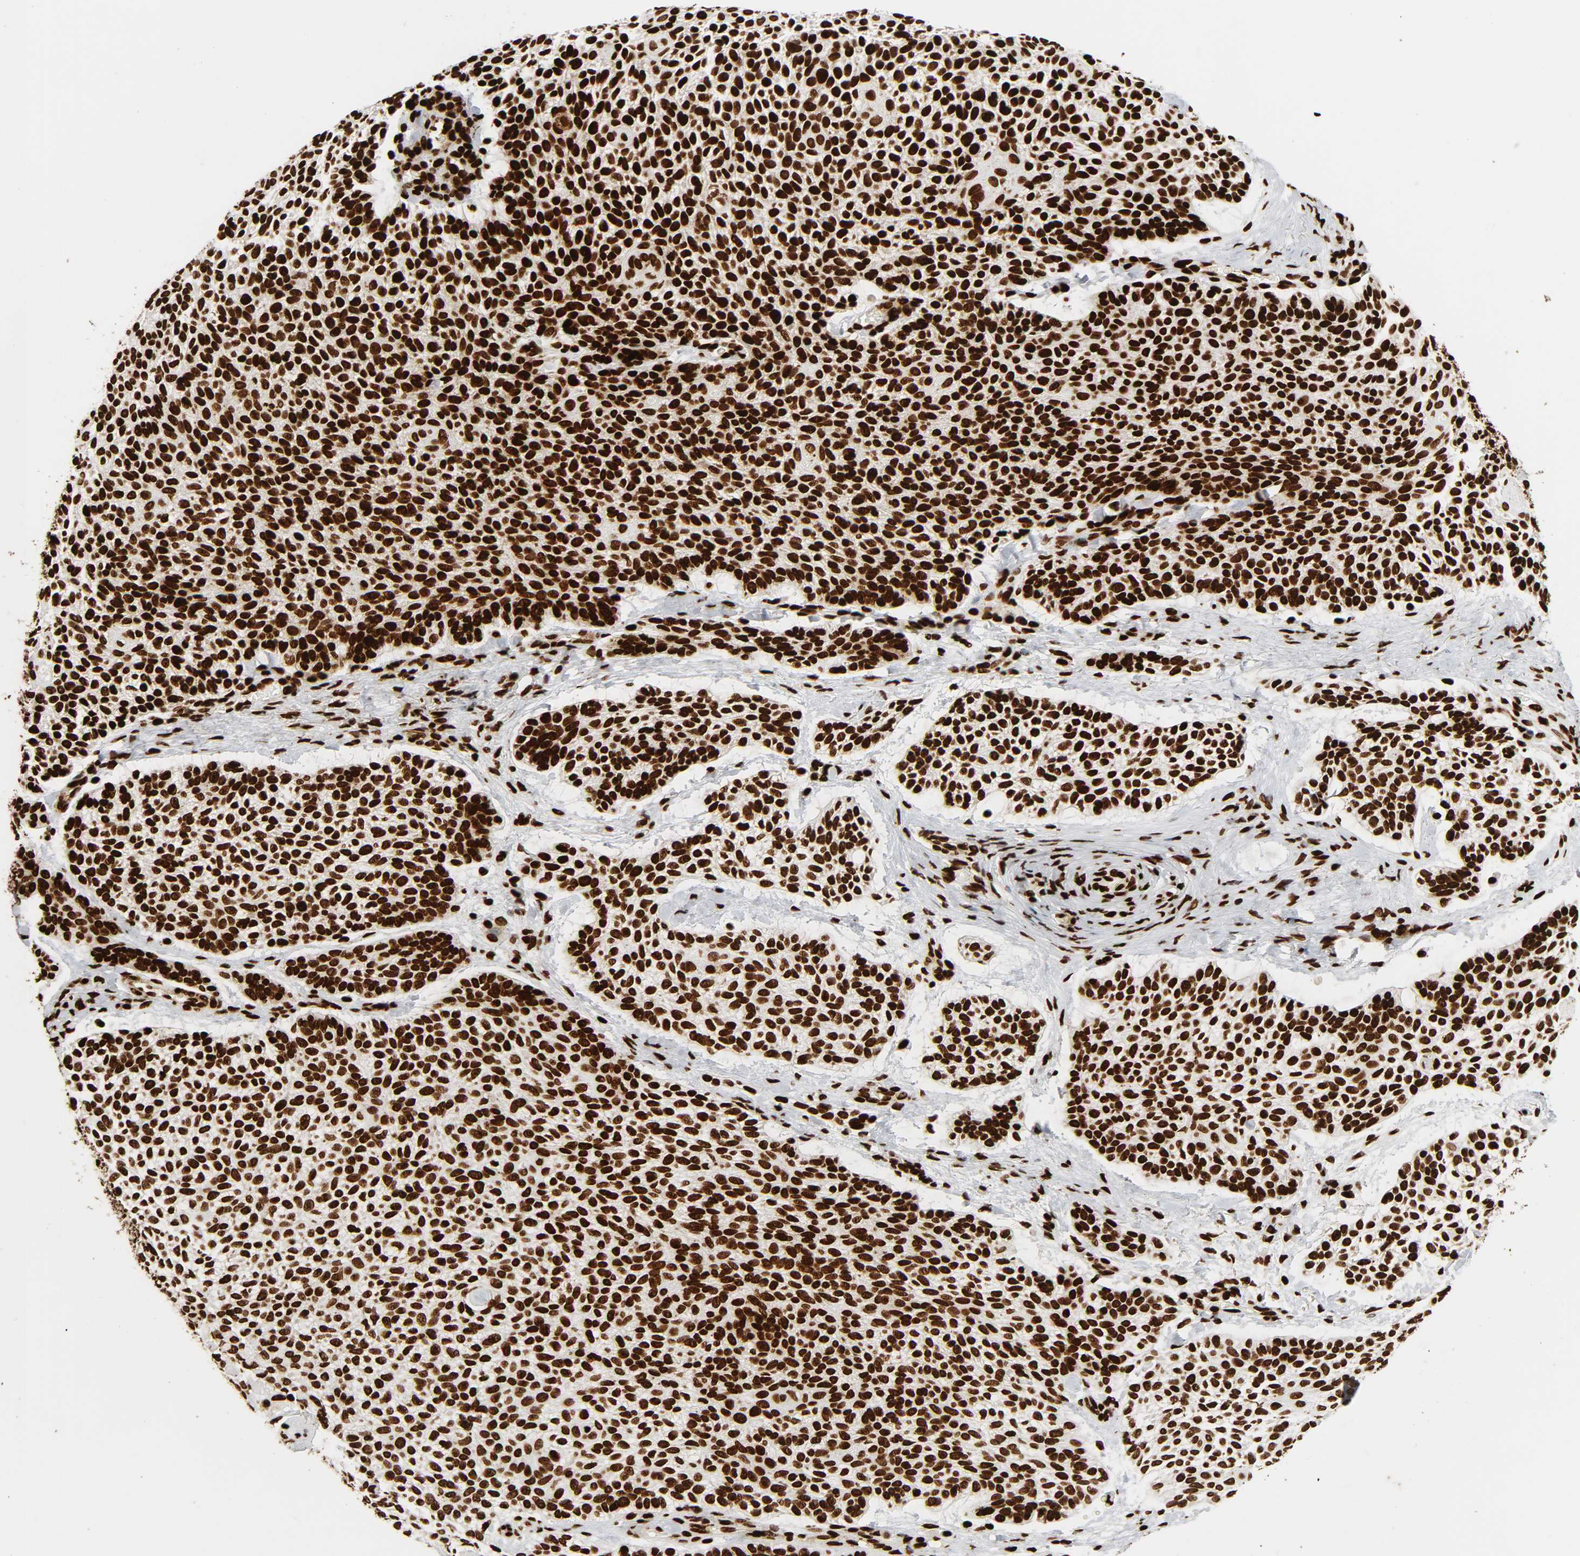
{"staining": {"intensity": "strong", "quantity": ">75%", "location": "nuclear"}, "tissue": "skin cancer", "cell_type": "Tumor cells", "image_type": "cancer", "snomed": [{"axis": "morphology", "description": "Normal tissue, NOS"}, {"axis": "morphology", "description": "Basal cell carcinoma"}, {"axis": "topography", "description": "Skin"}], "caption": "Skin cancer was stained to show a protein in brown. There is high levels of strong nuclear positivity in about >75% of tumor cells.", "gene": "RXRA", "patient": {"sex": "female", "age": 70}}